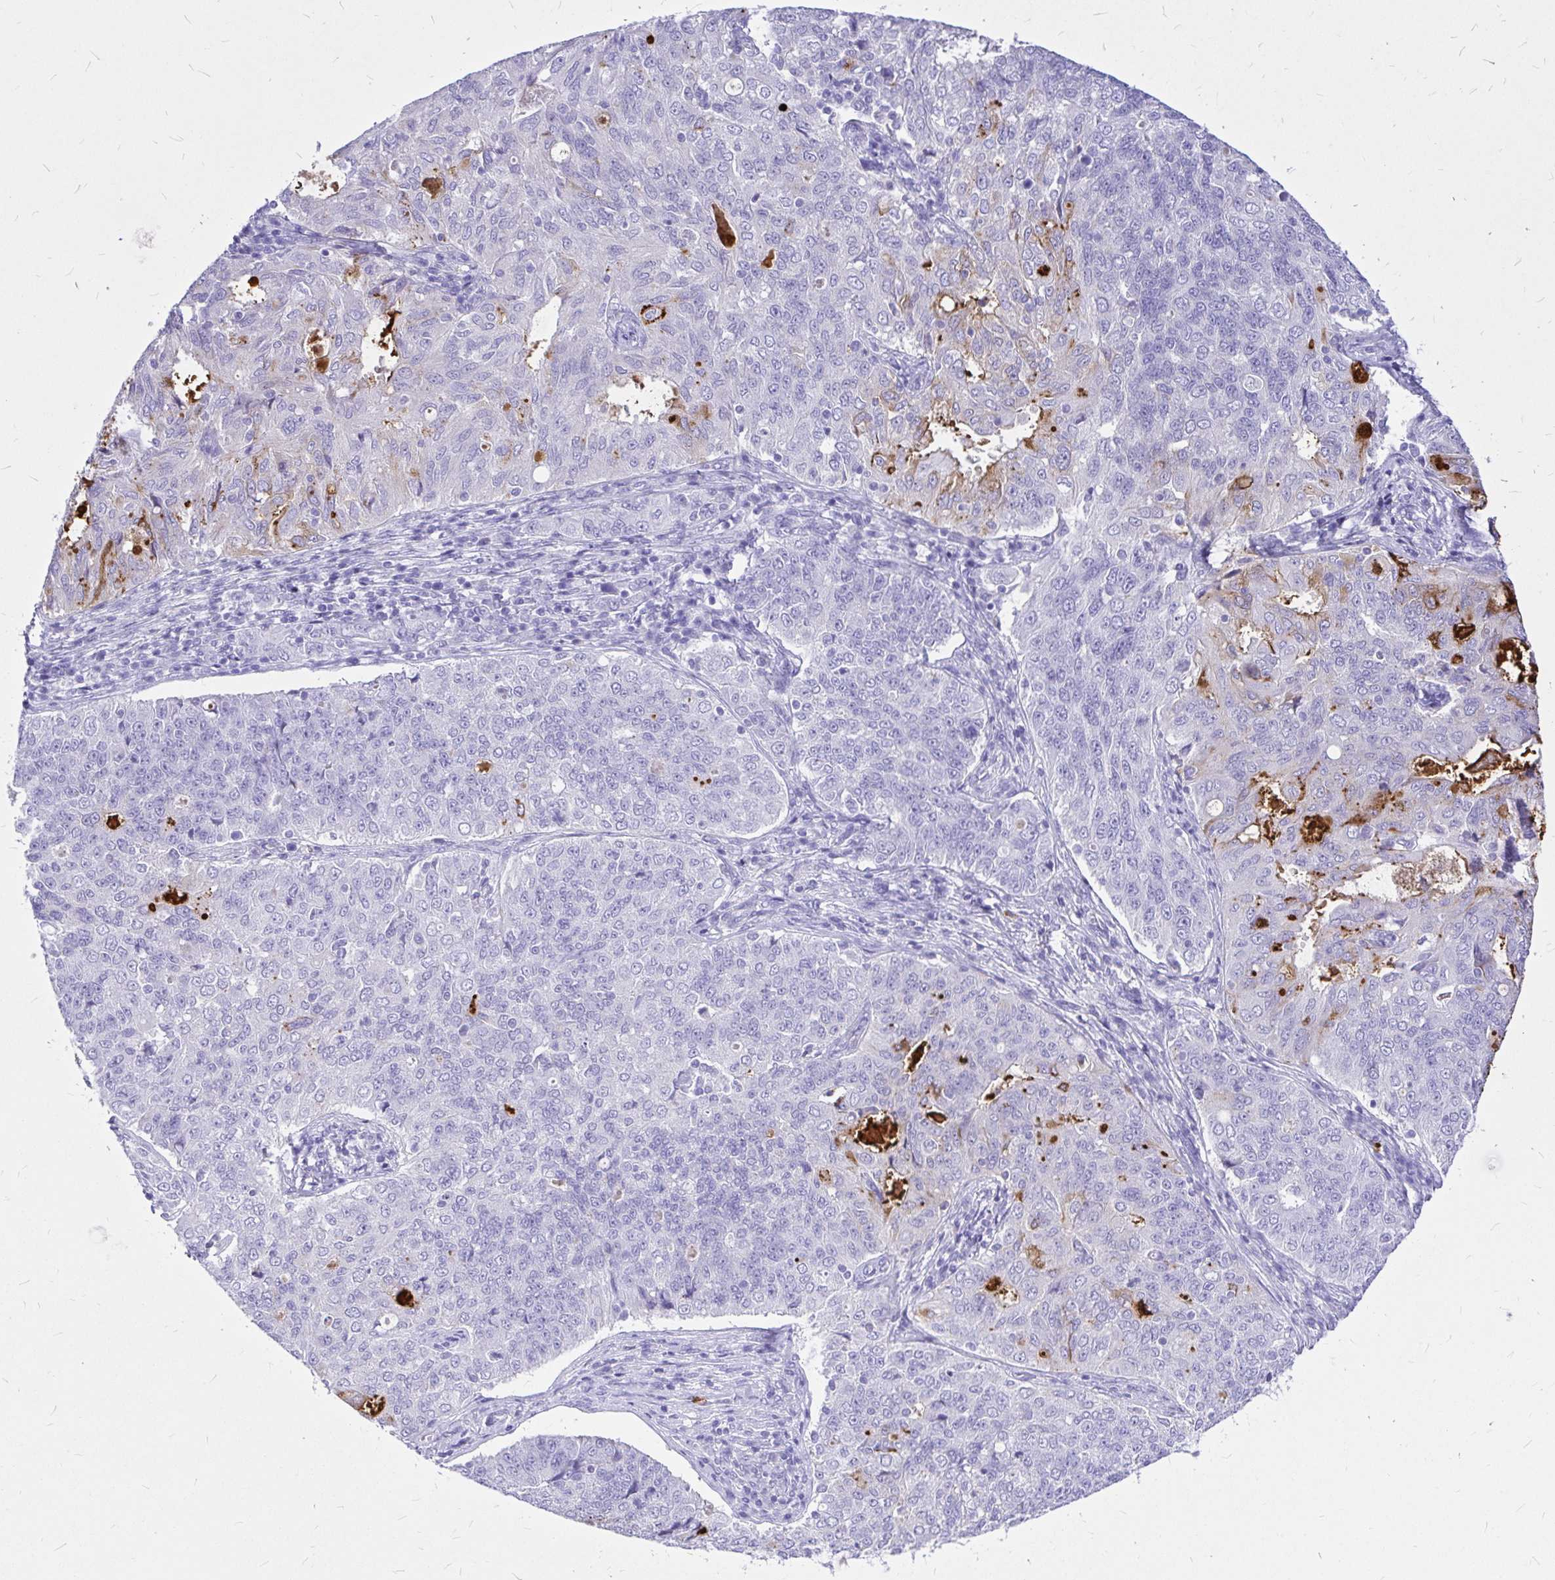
{"staining": {"intensity": "negative", "quantity": "none", "location": "none"}, "tissue": "endometrial cancer", "cell_type": "Tumor cells", "image_type": "cancer", "snomed": [{"axis": "morphology", "description": "Adenocarcinoma, NOS"}, {"axis": "topography", "description": "Endometrium"}], "caption": "Tumor cells show no significant expression in endometrial cancer.", "gene": "CLEC1B", "patient": {"sex": "female", "age": 43}}